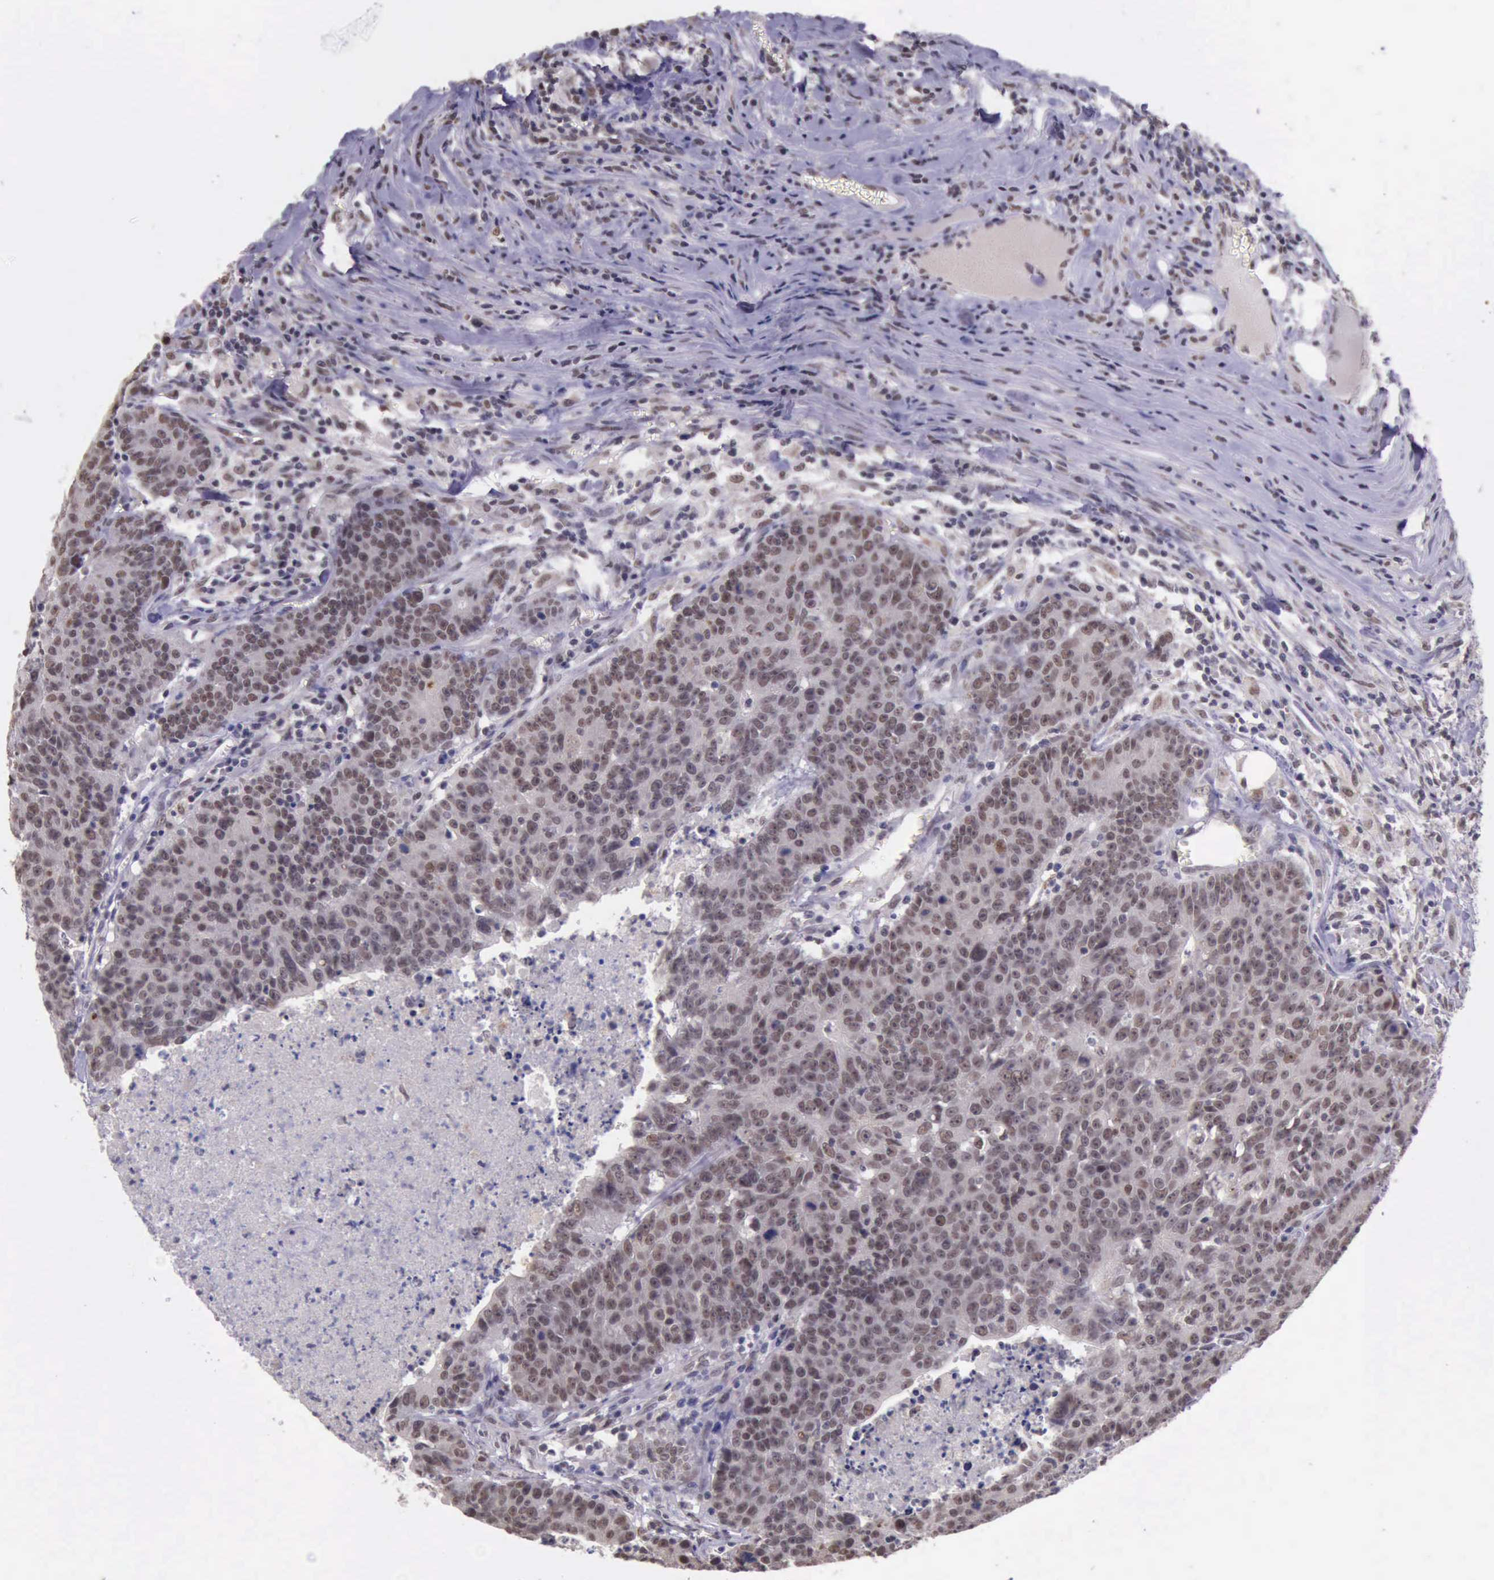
{"staining": {"intensity": "weak", "quantity": "25%-75%", "location": "nuclear"}, "tissue": "colorectal cancer", "cell_type": "Tumor cells", "image_type": "cancer", "snomed": [{"axis": "morphology", "description": "Adenocarcinoma, NOS"}, {"axis": "topography", "description": "Colon"}], "caption": "Protein analysis of adenocarcinoma (colorectal) tissue shows weak nuclear expression in about 25%-75% of tumor cells.", "gene": "PRPF39", "patient": {"sex": "female", "age": 53}}